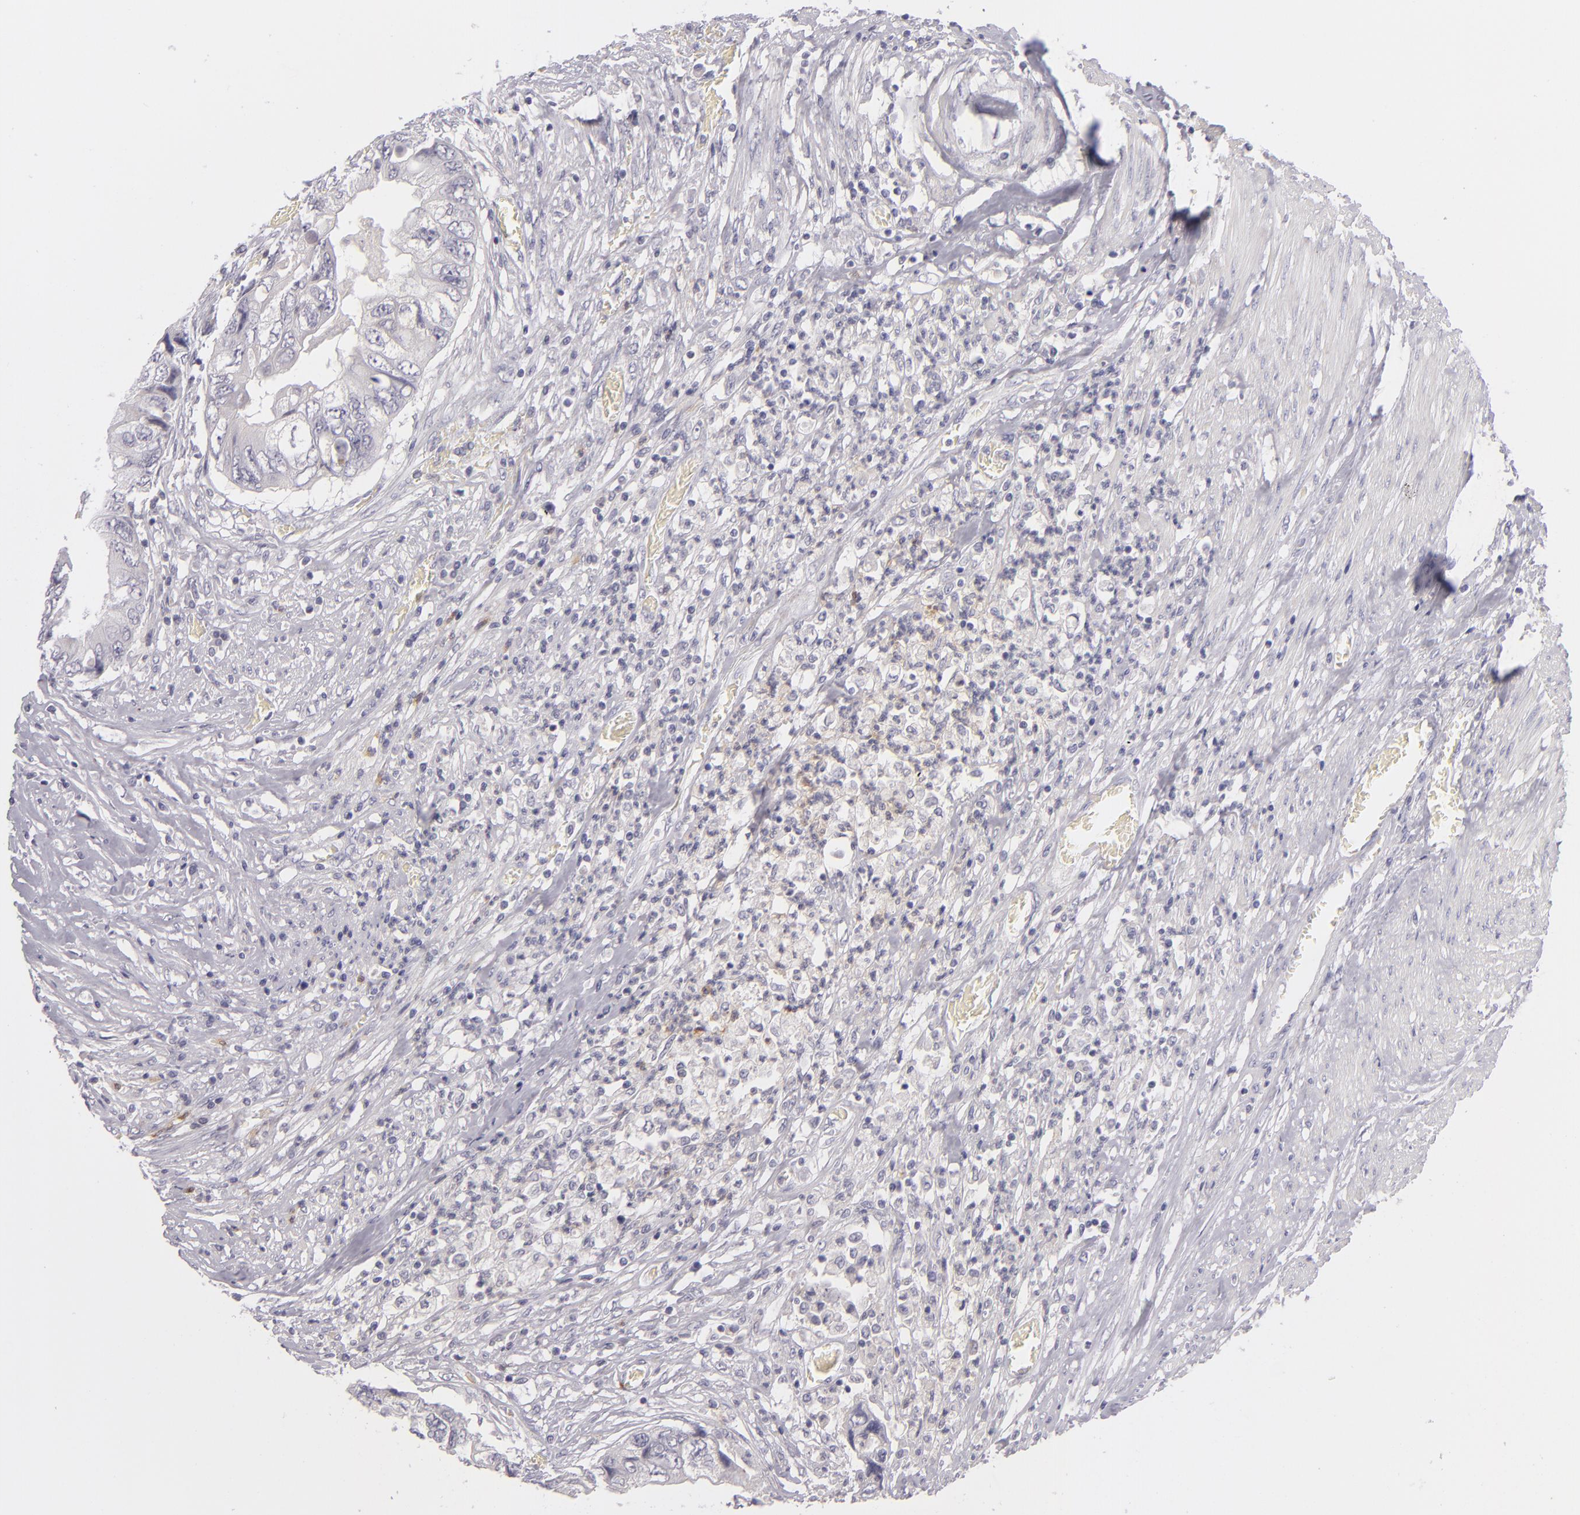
{"staining": {"intensity": "negative", "quantity": "none", "location": "none"}, "tissue": "colorectal cancer", "cell_type": "Tumor cells", "image_type": "cancer", "snomed": [{"axis": "morphology", "description": "Adenocarcinoma, NOS"}, {"axis": "topography", "description": "Rectum"}], "caption": "Human adenocarcinoma (colorectal) stained for a protein using immunohistochemistry displays no positivity in tumor cells.", "gene": "TNNC1", "patient": {"sex": "female", "age": 82}}